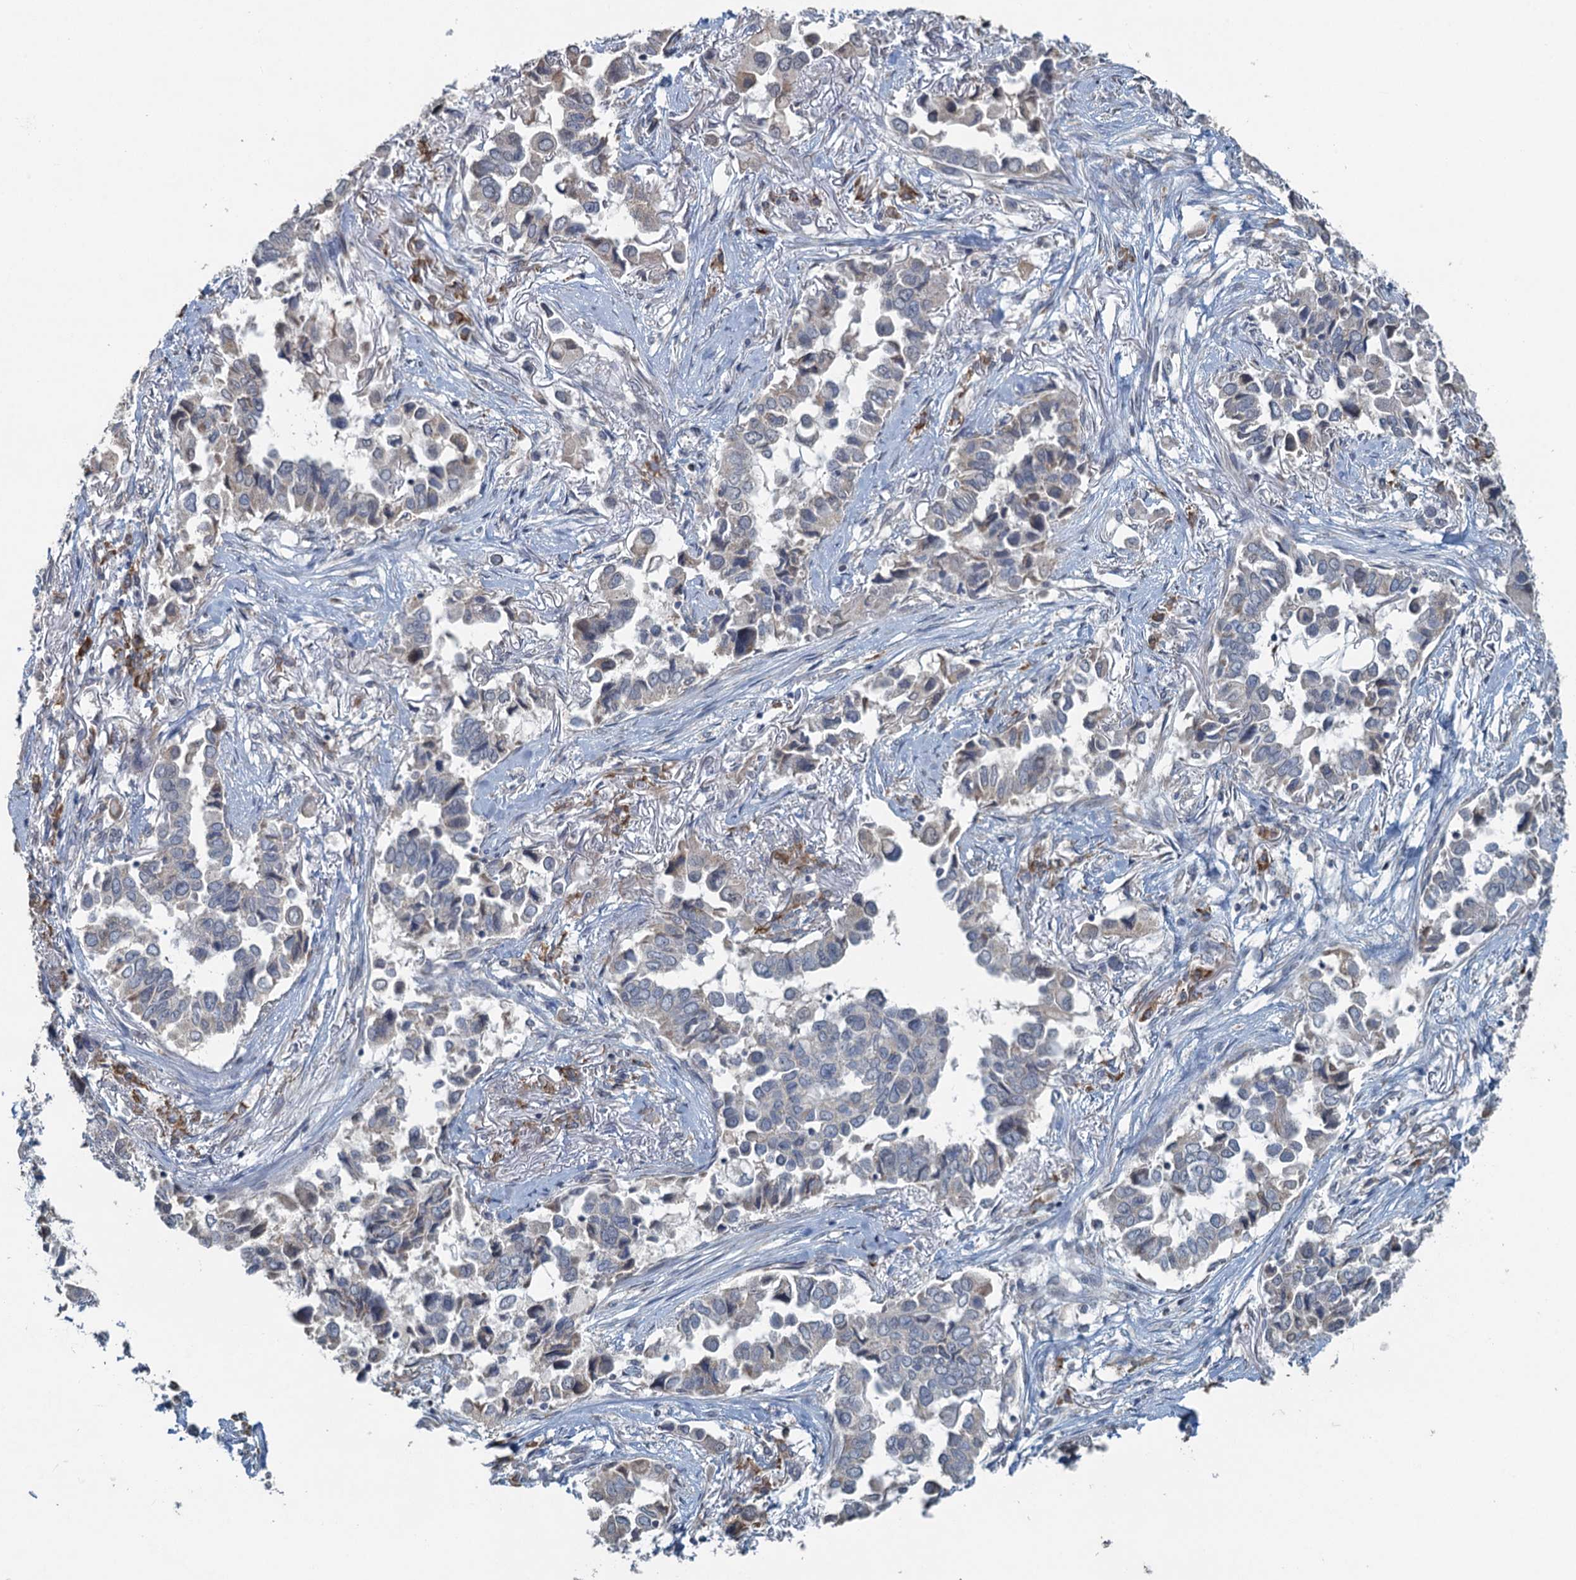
{"staining": {"intensity": "negative", "quantity": "none", "location": "none"}, "tissue": "lung cancer", "cell_type": "Tumor cells", "image_type": "cancer", "snomed": [{"axis": "morphology", "description": "Adenocarcinoma, NOS"}, {"axis": "topography", "description": "Lung"}], "caption": "DAB (3,3'-diaminobenzidine) immunohistochemical staining of adenocarcinoma (lung) displays no significant staining in tumor cells.", "gene": "TEX35", "patient": {"sex": "female", "age": 76}}